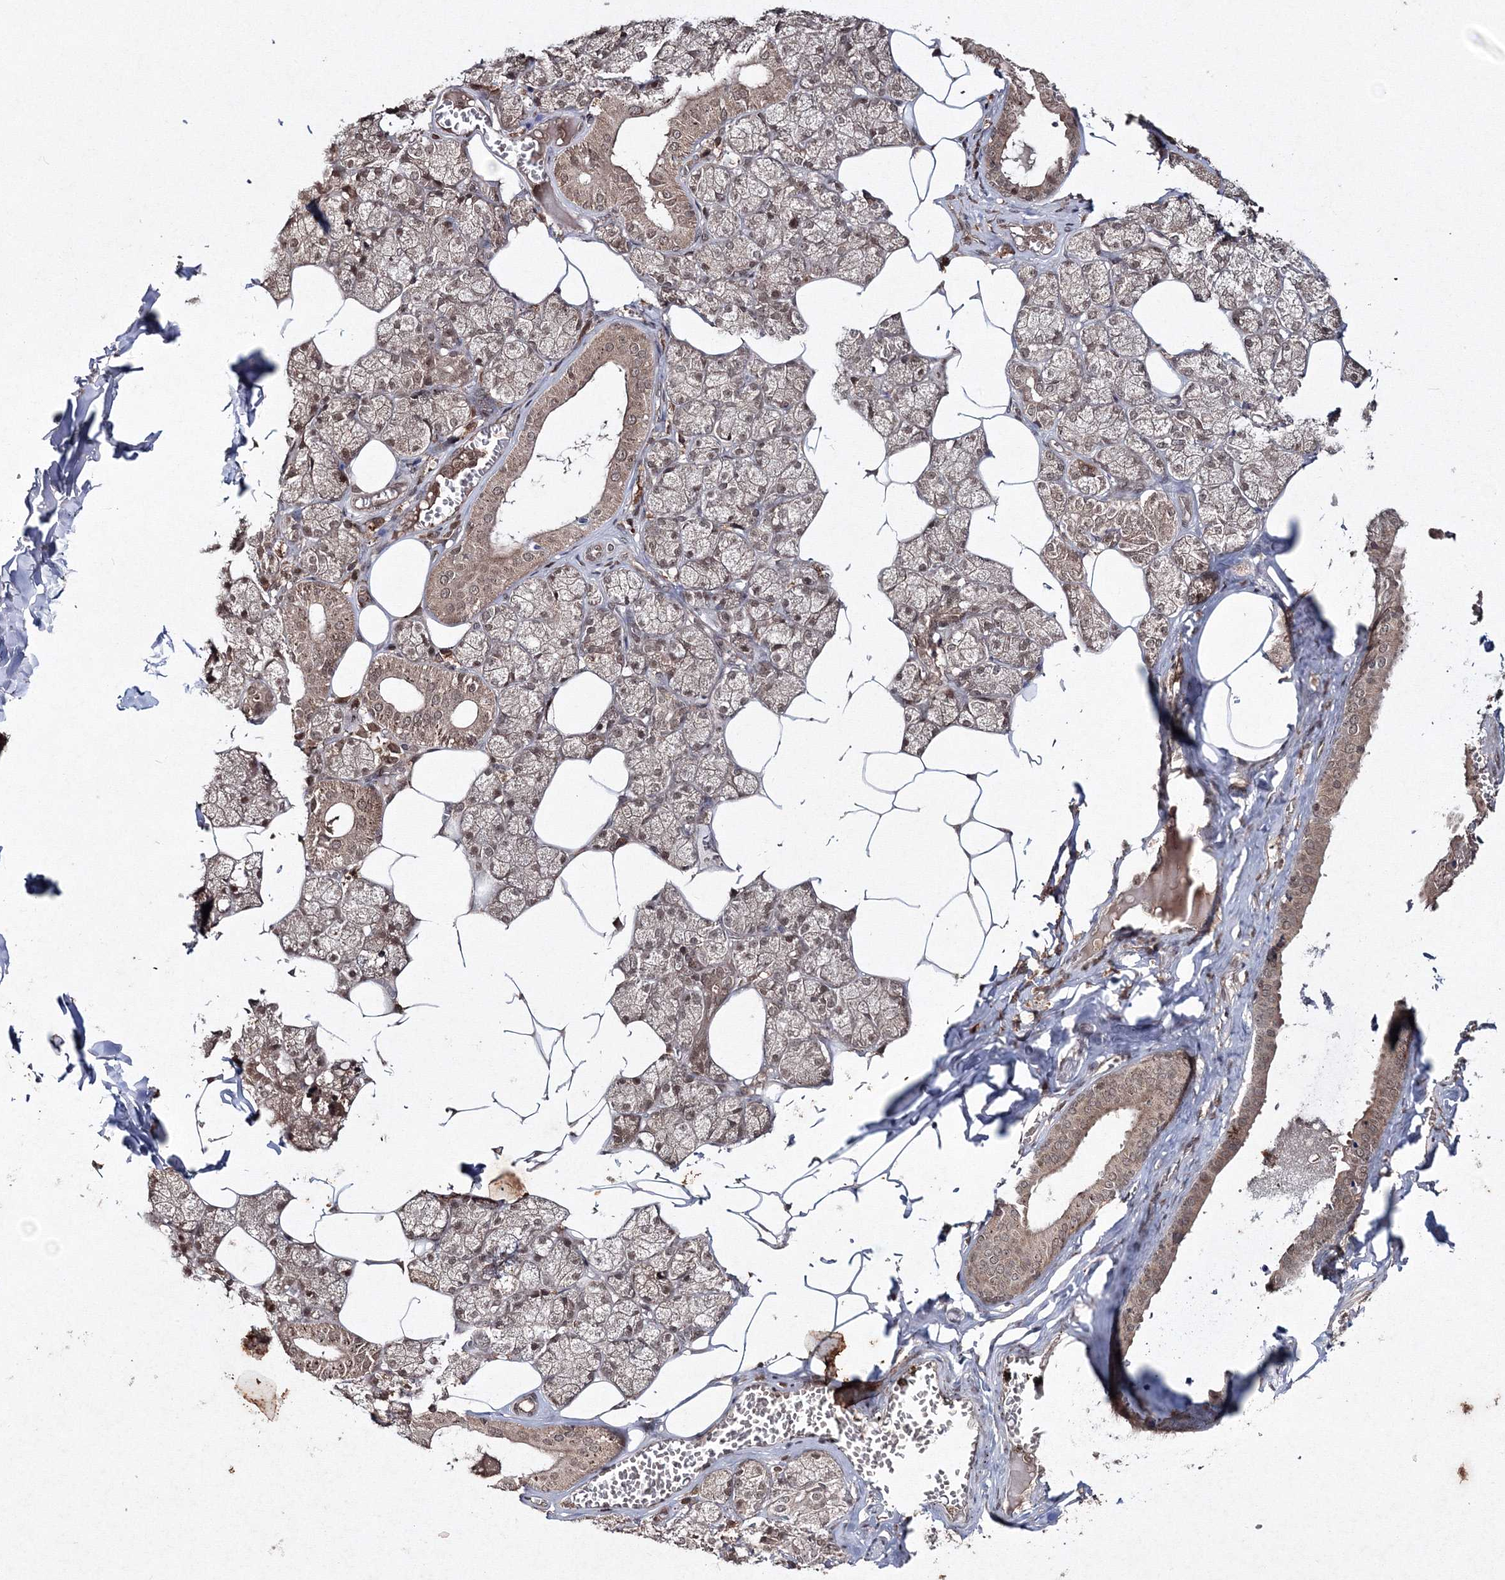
{"staining": {"intensity": "moderate", "quantity": ">75%", "location": "cytoplasmic/membranous,nuclear"}, "tissue": "salivary gland", "cell_type": "Glandular cells", "image_type": "normal", "snomed": [{"axis": "morphology", "description": "Normal tissue, NOS"}, {"axis": "topography", "description": "Salivary gland"}], "caption": "Immunohistochemical staining of unremarkable human salivary gland shows moderate cytoplasmic/membranous,nuclear protein positivity in about >75% of glandular cells.", "gene": "PEX13", "patient": {"sex": "male", "age": 62}}